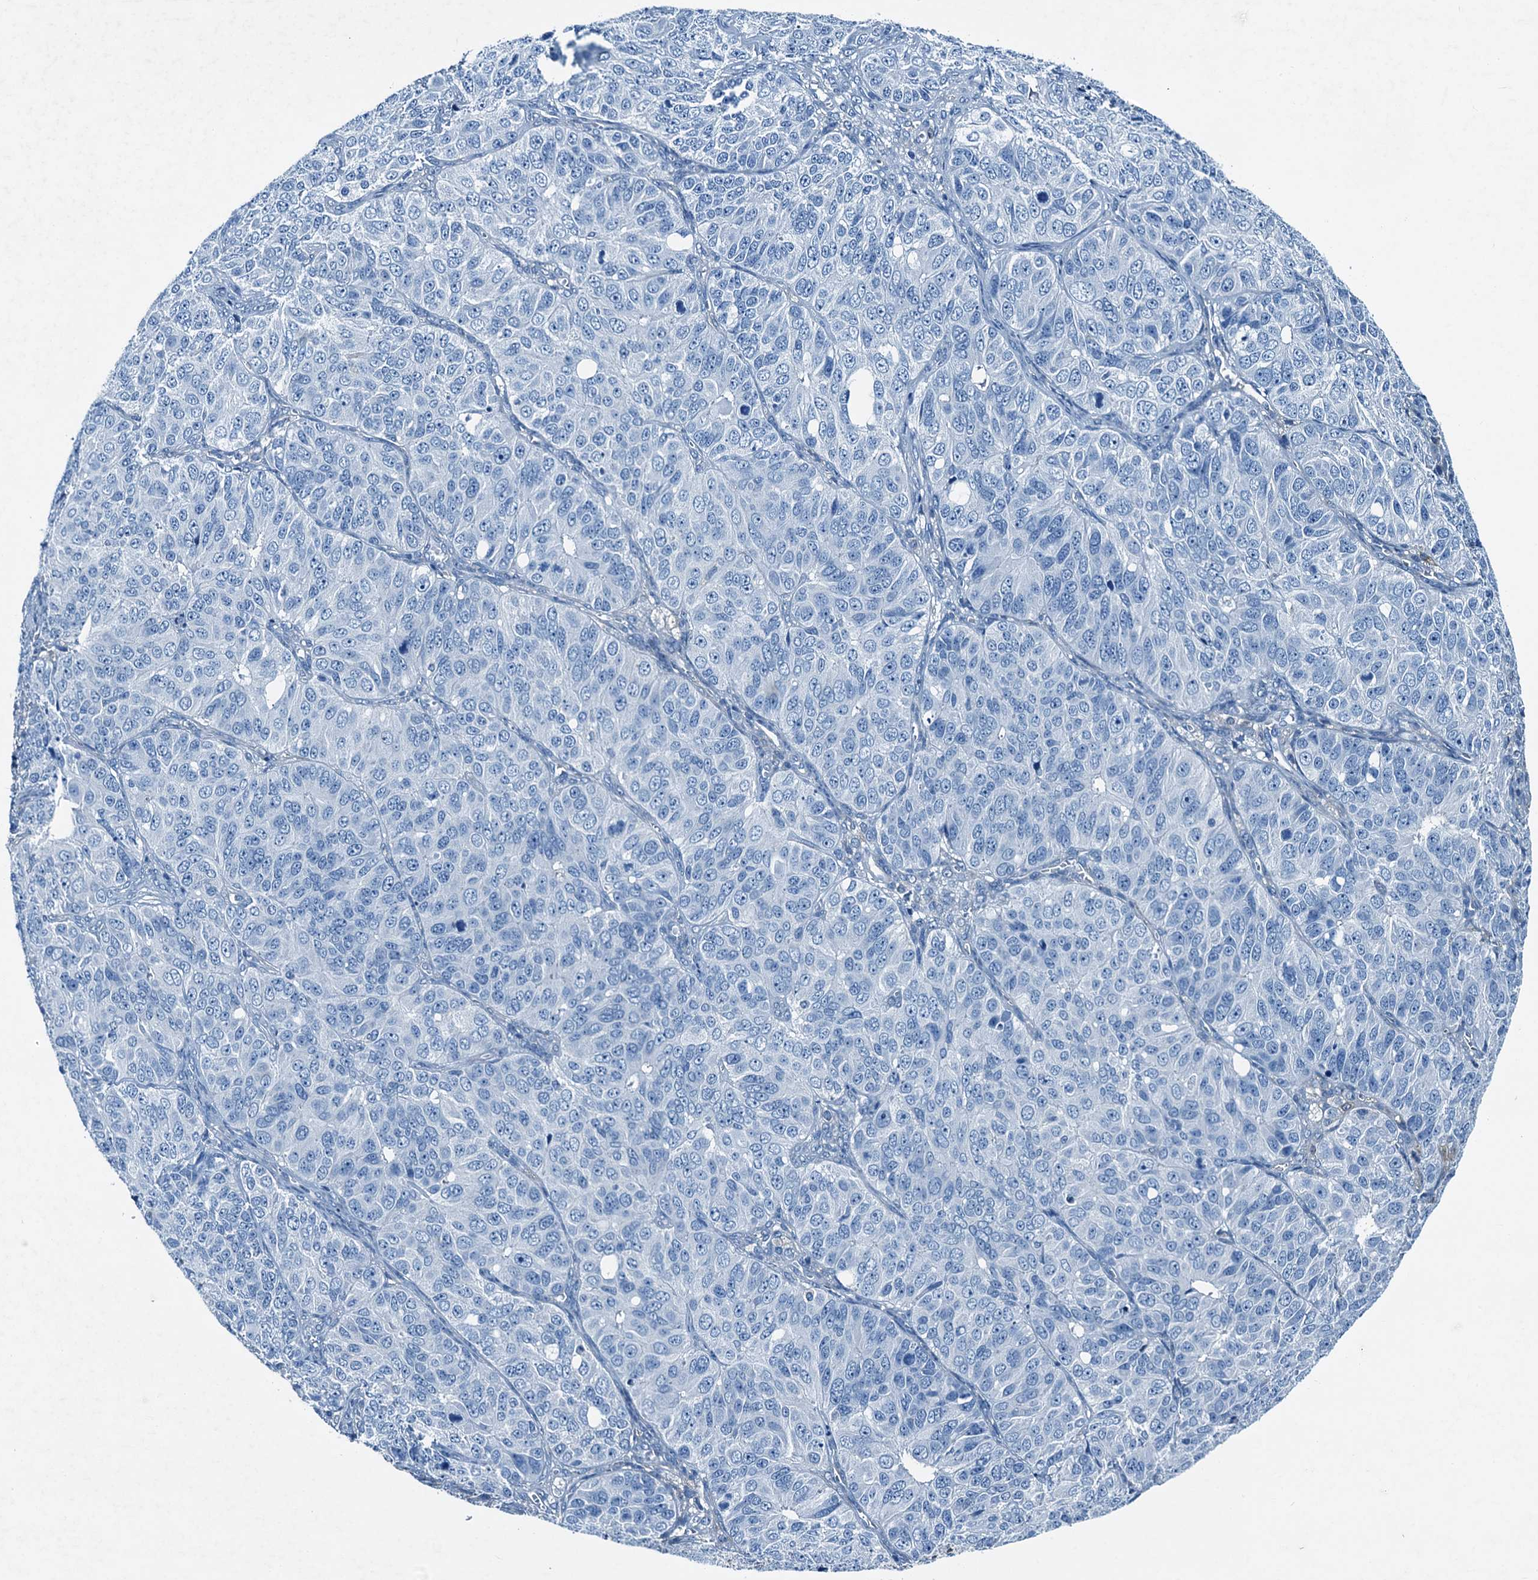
{"staining": {"intensity": "negative", "quantity": "none", "location": "none"}, "tissue": "ovarian cancer", "cell_type": "Tumor cells", "image_type": "cancer", "snomed": [{"axis": "morphology", "description": "Carcinoma, endometroid"}, {"axis": "topography", "description": "Ovary"}], "caption": "DAB immunohistochemical staining of ovarian cancer exhibits no significant expression in tumor cells.", "gene": "RAB3IL1", "patient": {"sex": "female", "age": 51}}